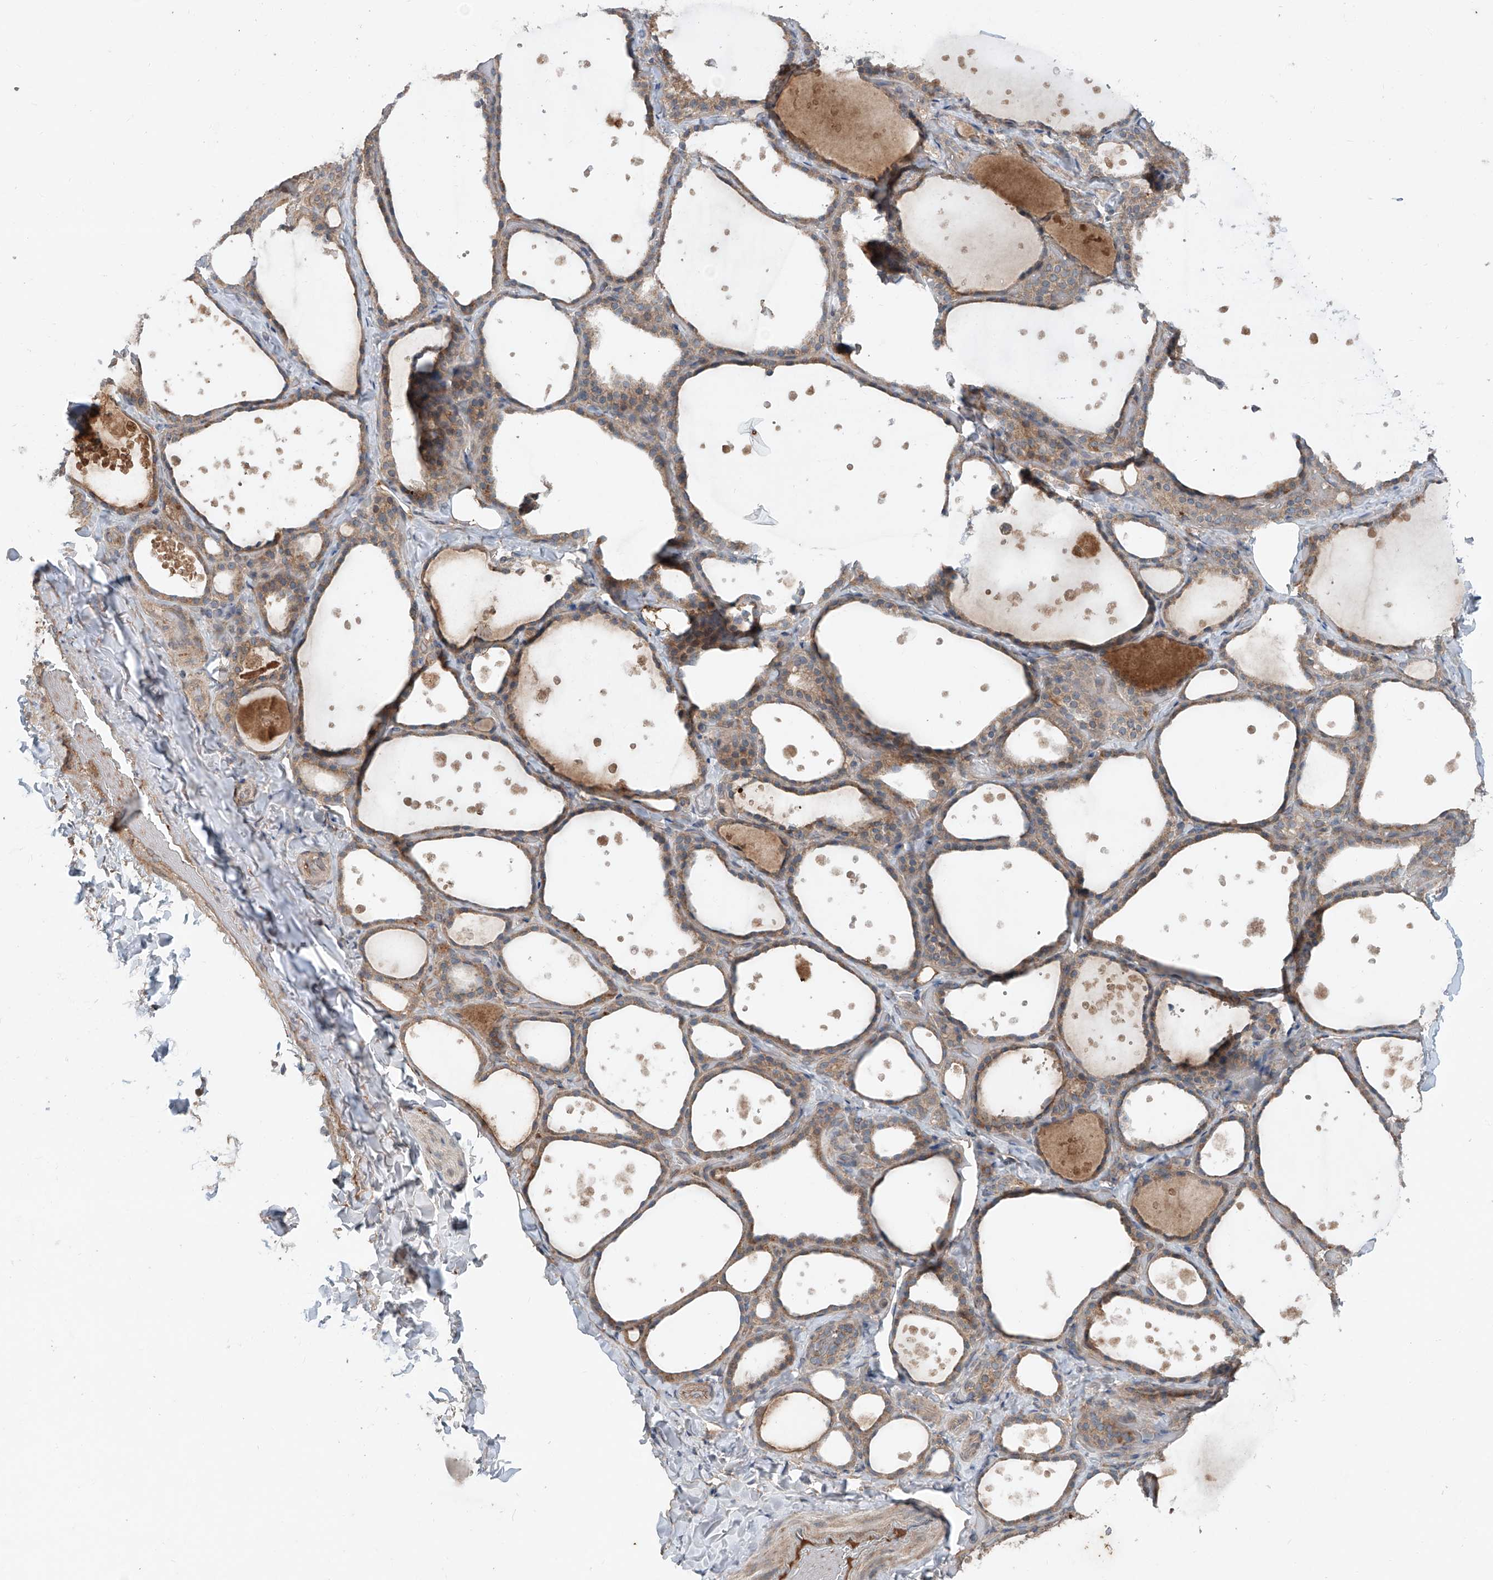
{"staining": {"intensity": "moderate", "quantity": ">75%", "location": "cytoplasmic/membranous"}, "tissue": "thyroid gland", "cell_type": "Glandular cells", "image_type": "normal", "snomed": [{"axis": "morphology", "description": "Normal tissue, NOS"}, {"axis": "topography", "description": "Thyroid gland"}], "caption": "A brown stain highlights moderate cytoplasmic/membranous staining of a protein in glandular cells of normal thyroid gland. The staining is performed using DAB (3,3'-diaminobenzidine) brown chromogen to label protein expression. The nuclei are counter-stained blue using hematoxylin.", "gene": "ADAM23", "patient": {"sex": "female", "age": 44}}